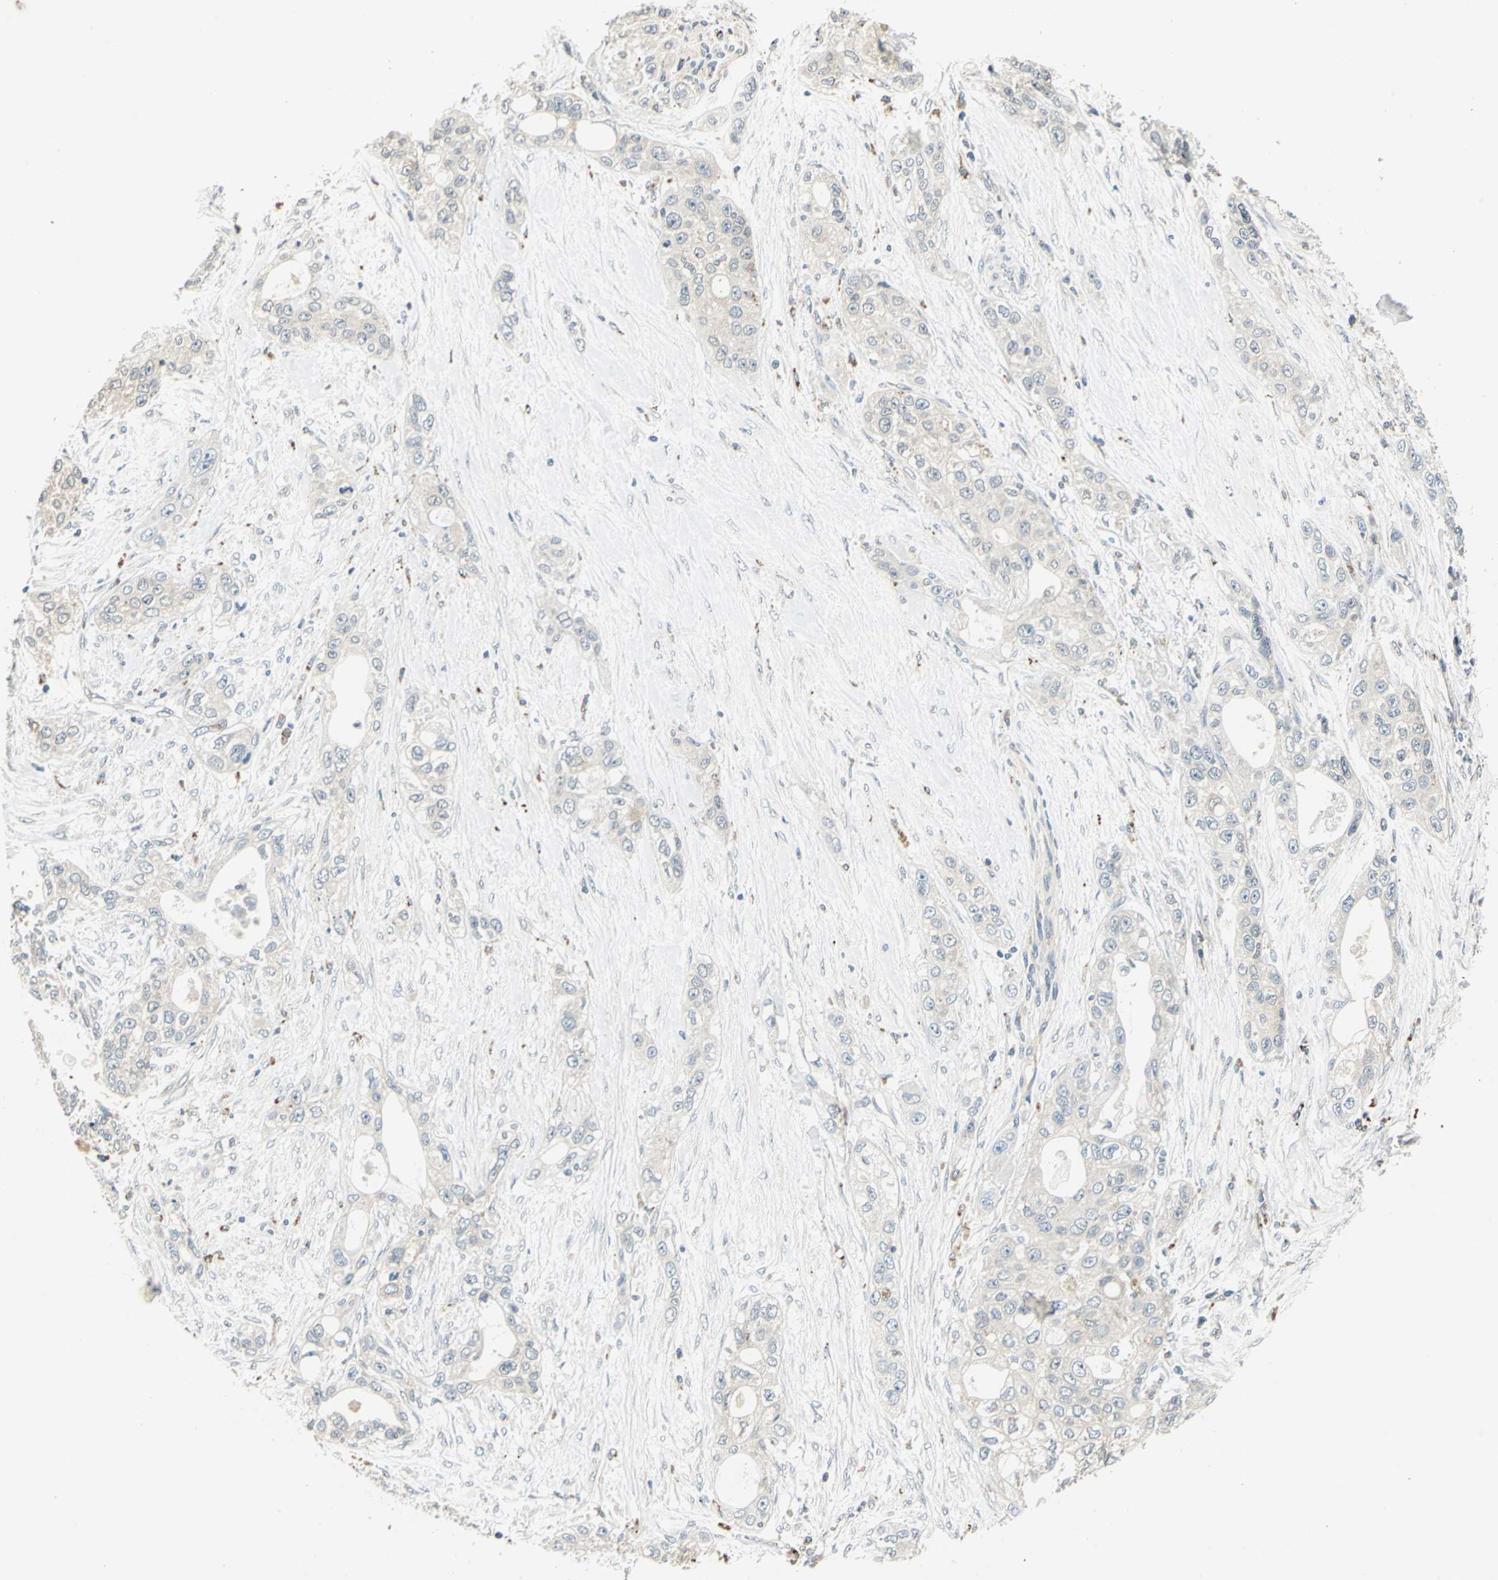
{"staining": {"intensity": "weak", "quantity": "<25%", "location": "cytoplasmic/membranous"}, "tissue": "pancreatic cancer", "cell_type": "Tumor cells", "image_type": "cancer", "snomed": [{"axis": "morphology", "description": "Adenocarcinoma, NOS"}, {"axis": "topography", "description": "Pancreas"}], "caption": "IHC histopathology image of adenocarcinoma (pancreatic) stained for a protein (brown), which exhibits no expression in tumor cells.", "gene": "NIT1", "patient": {"sex": "female", "age": 70}}